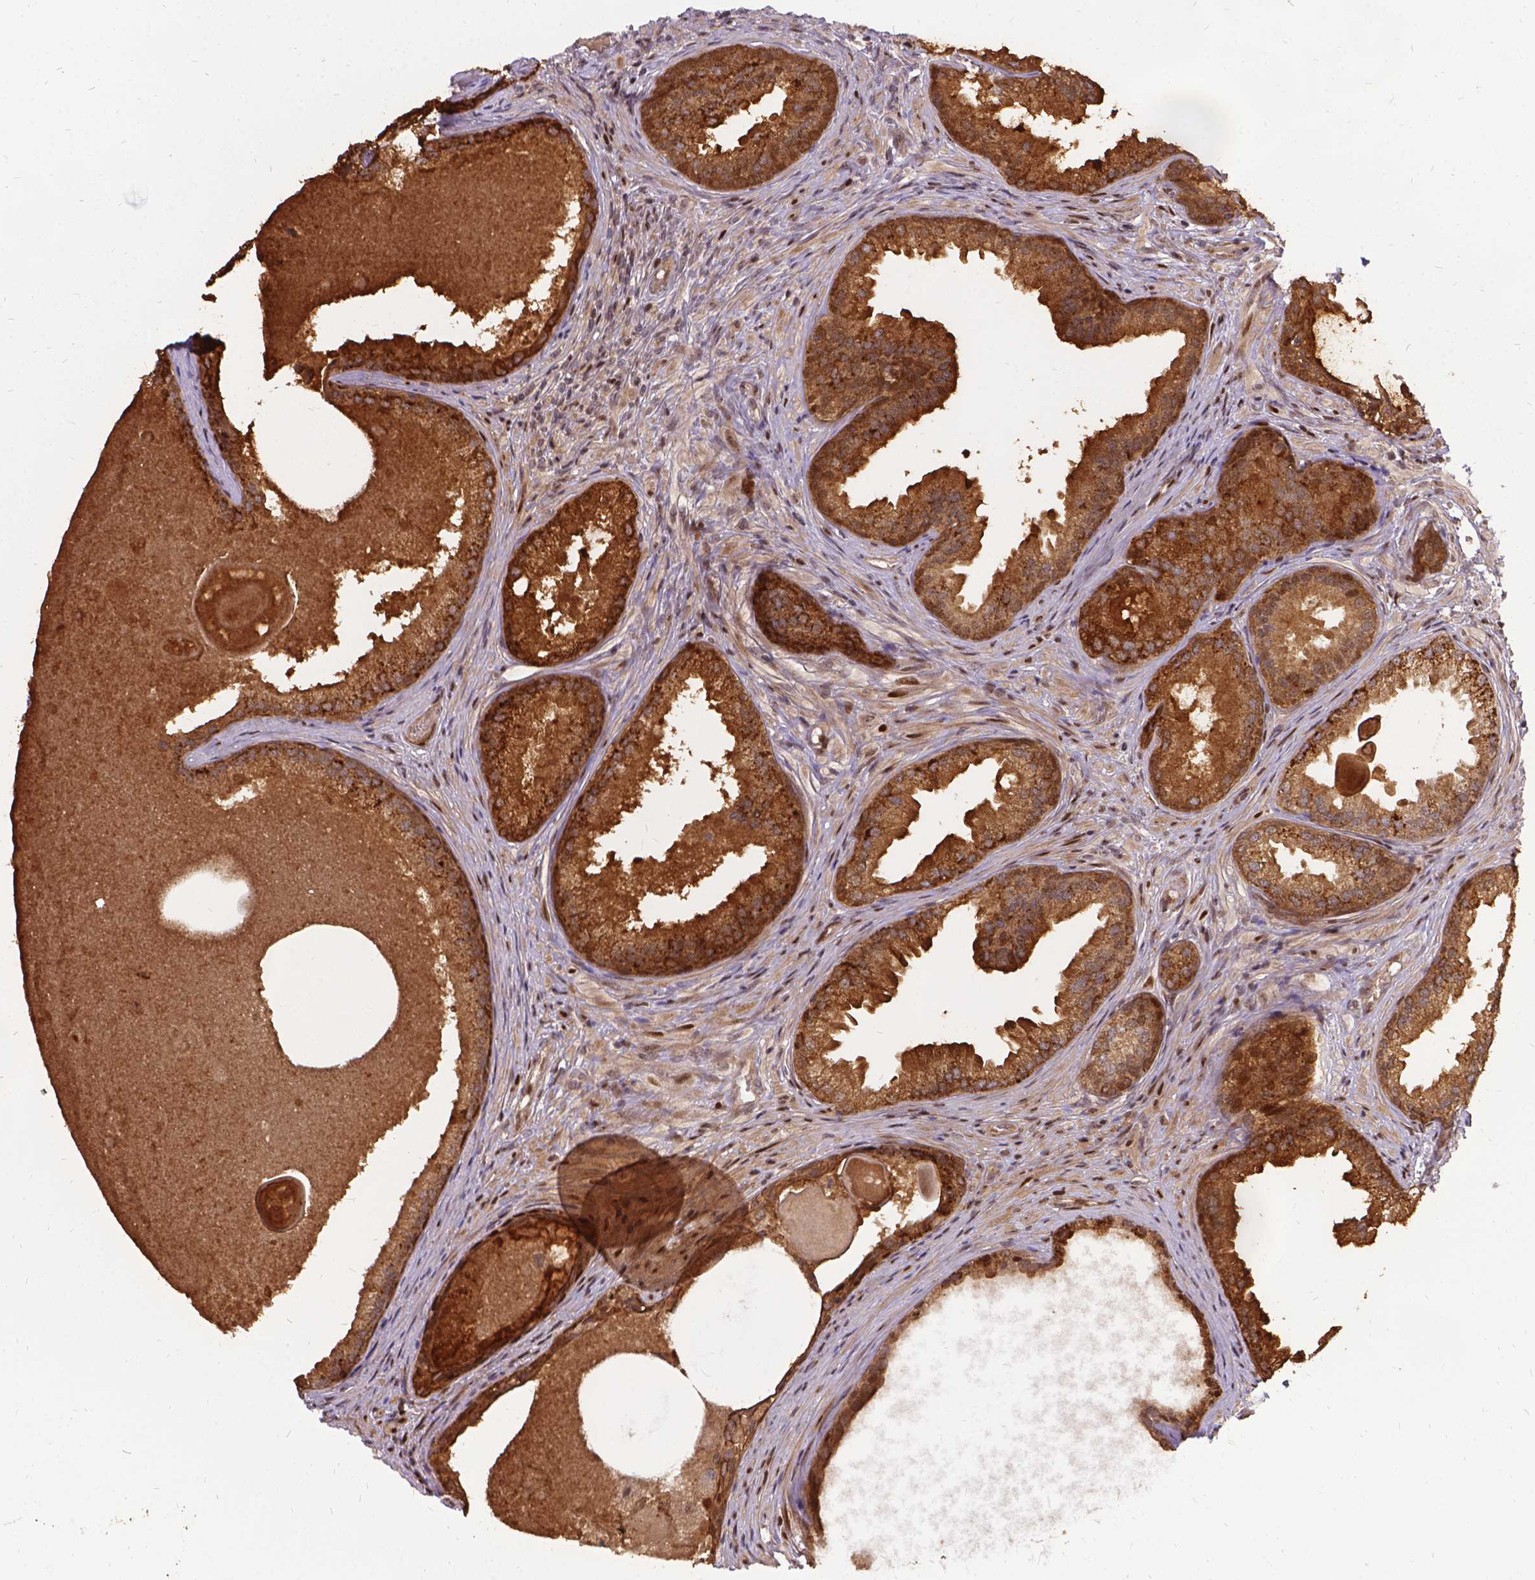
{"staining": {"intensity": "moderate", "quantity": ">75%", "location": "cytoplasmic/membranous"}, "tissue": "prostate cancer", "cell_type": "Tumor cells", "image_type": "cancer", "snomed": [{"axis": "morphology", "description": "Adenocarcinoma, High grade"}, {"axis": "topography", "description": "Prostate"}], "caption": "About >75% of tumor cells in human adenocarcinoma (high-grade) (prostate) display moderate cytoplasmic/membranous protein expression as visualized by brown immunohistochemical staining.", "gene": "DENND6A", "patient": {"sex": "male", "age": 83}}